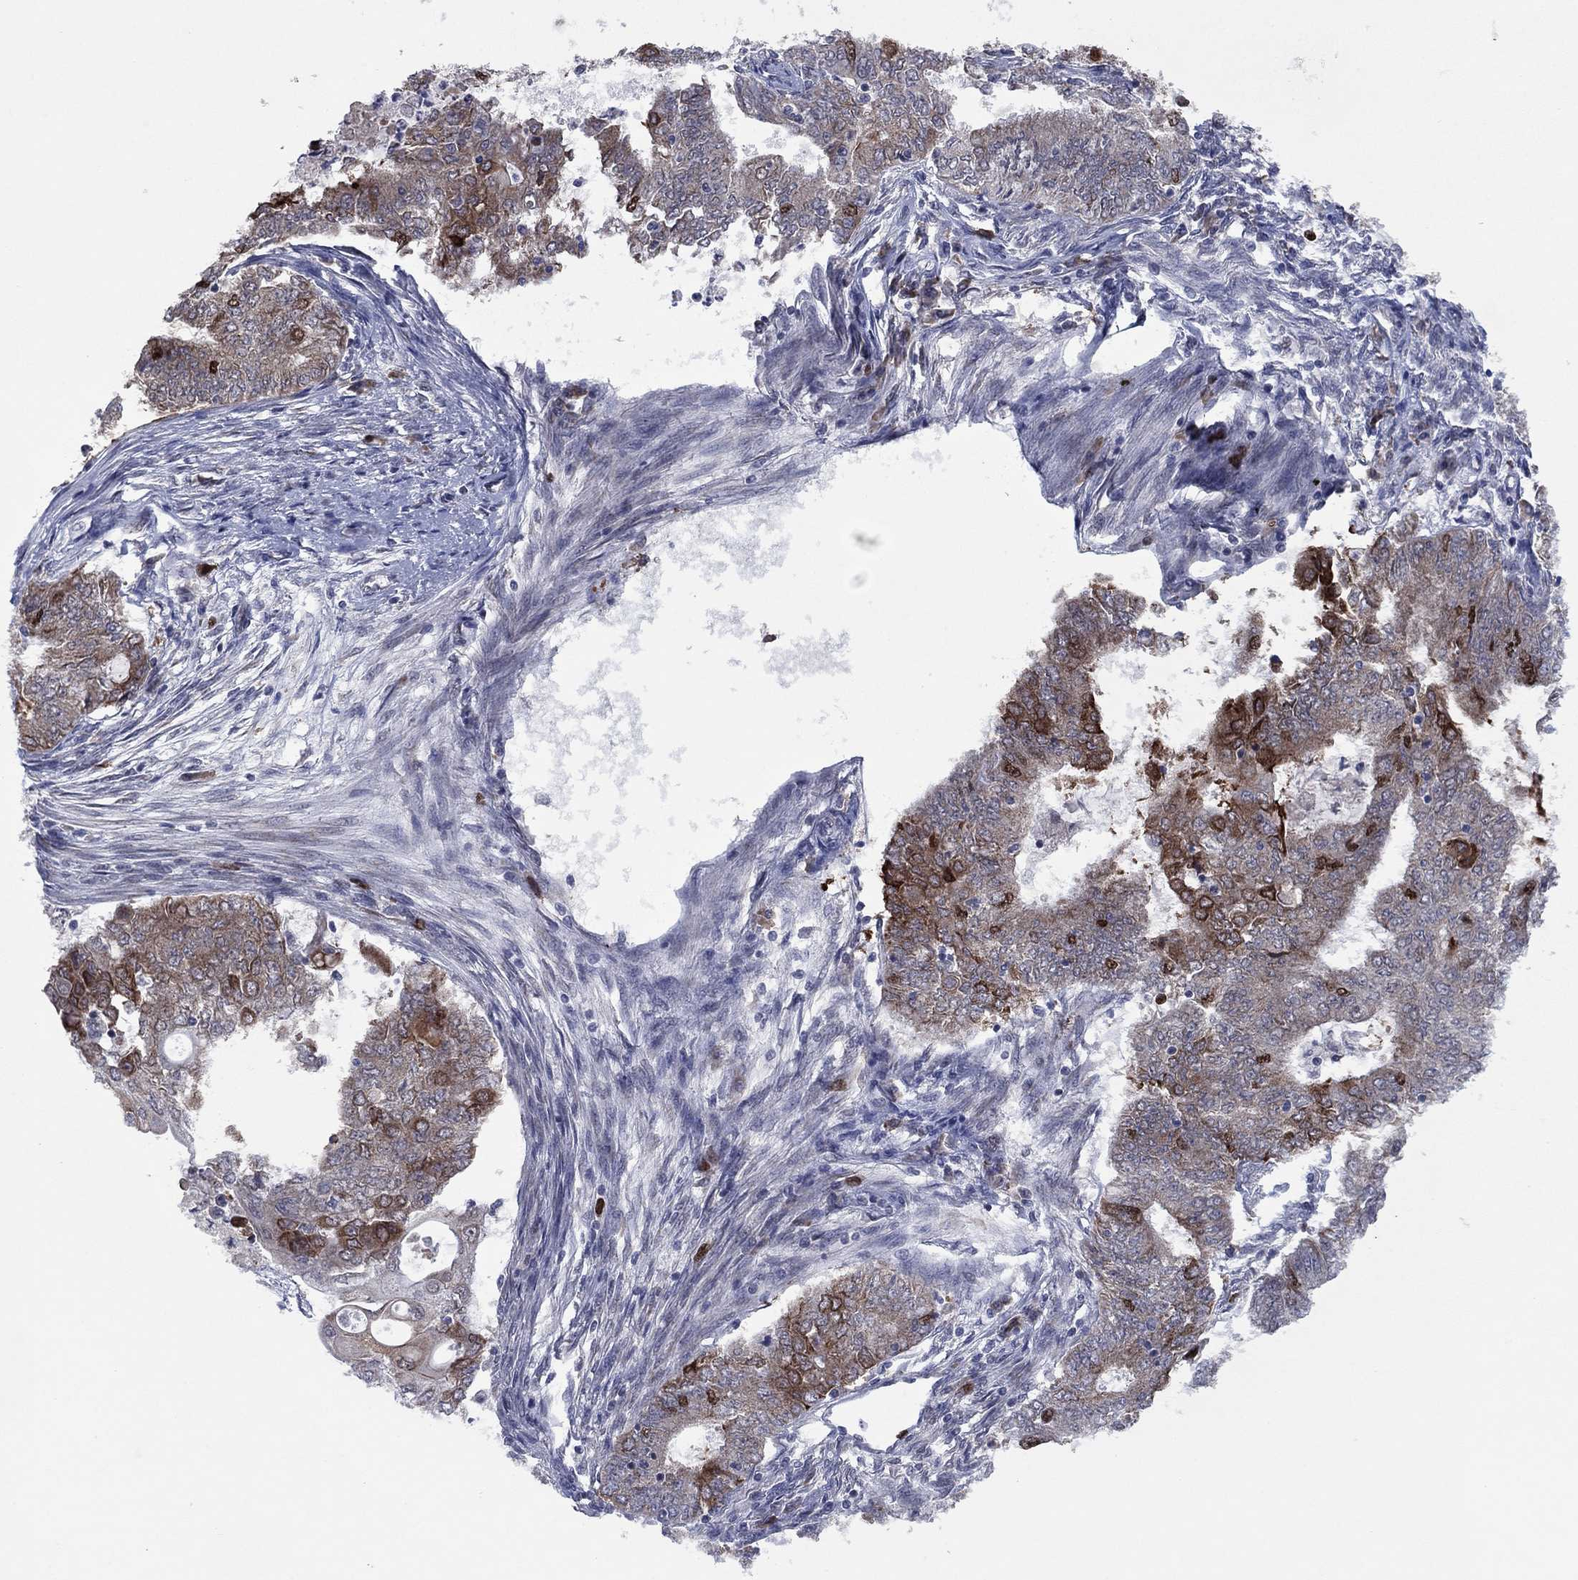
{"staining": {"intensity": "strong", "quantity": "<25%", "location": "cytoplasmic/membranous,nuclear"}, "tissue": "endometrial cancer", "cell_type": "Tumor cells", "image_type": "cancer", "snomed": [{"axis": "morphology", "description": "Adenocarcinoma, NOS"}, {"axis": "topography", "description": "Endometrium"}], "caption": "Adenocarcinoma (endometrial) stained for a protein (brown) exhibits strong cytoplasmic/membranous and nuclear positive positivity in approximately <25% of tumor cells.", "gene": "CDCA5", "patient": {"sex": "female", "age": 62}}